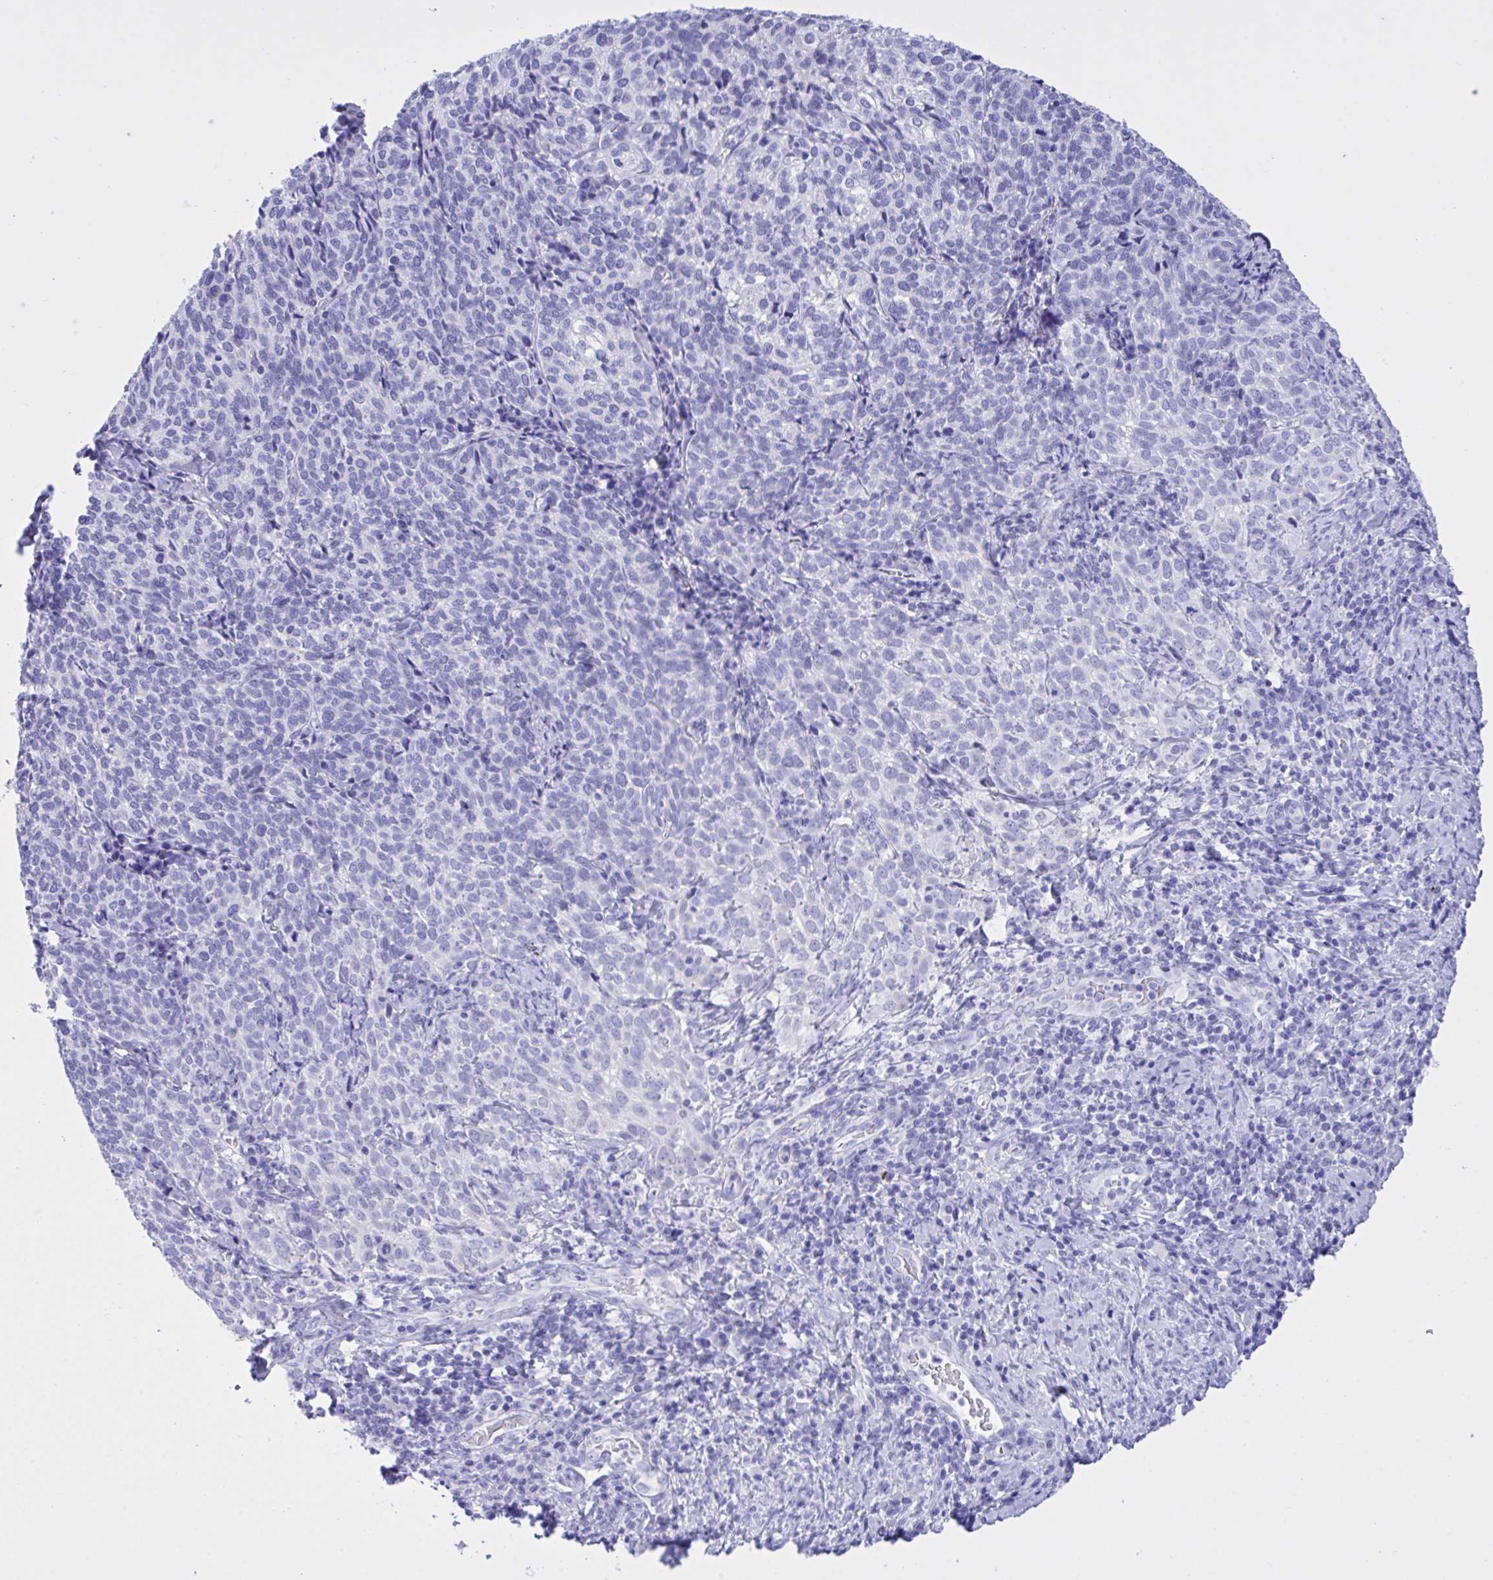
{"staining": {"intensity": "negative", "quantity": "none", "location": "none"}, "tissue": "cervical cancer", "cell_type": "Tumor cells", "image_type": "cancer", "snomed": [{"axis": "morphology", "description": "Normal tissue, NOS"}, {"axis": "morphology", "description": "Squamous cell carcinoma, NOS"}, {"axis": "topography", "description": "Vagina"}, {"axis": "topography", "description": "Cervix"}], "caption": "This is an IHC photomicrograph of human squamous cell carcinoma (cervical). There is no positivity in tumor cells.", "gene": "BEX5", "patient": {"sex": "female", "age": 45}}